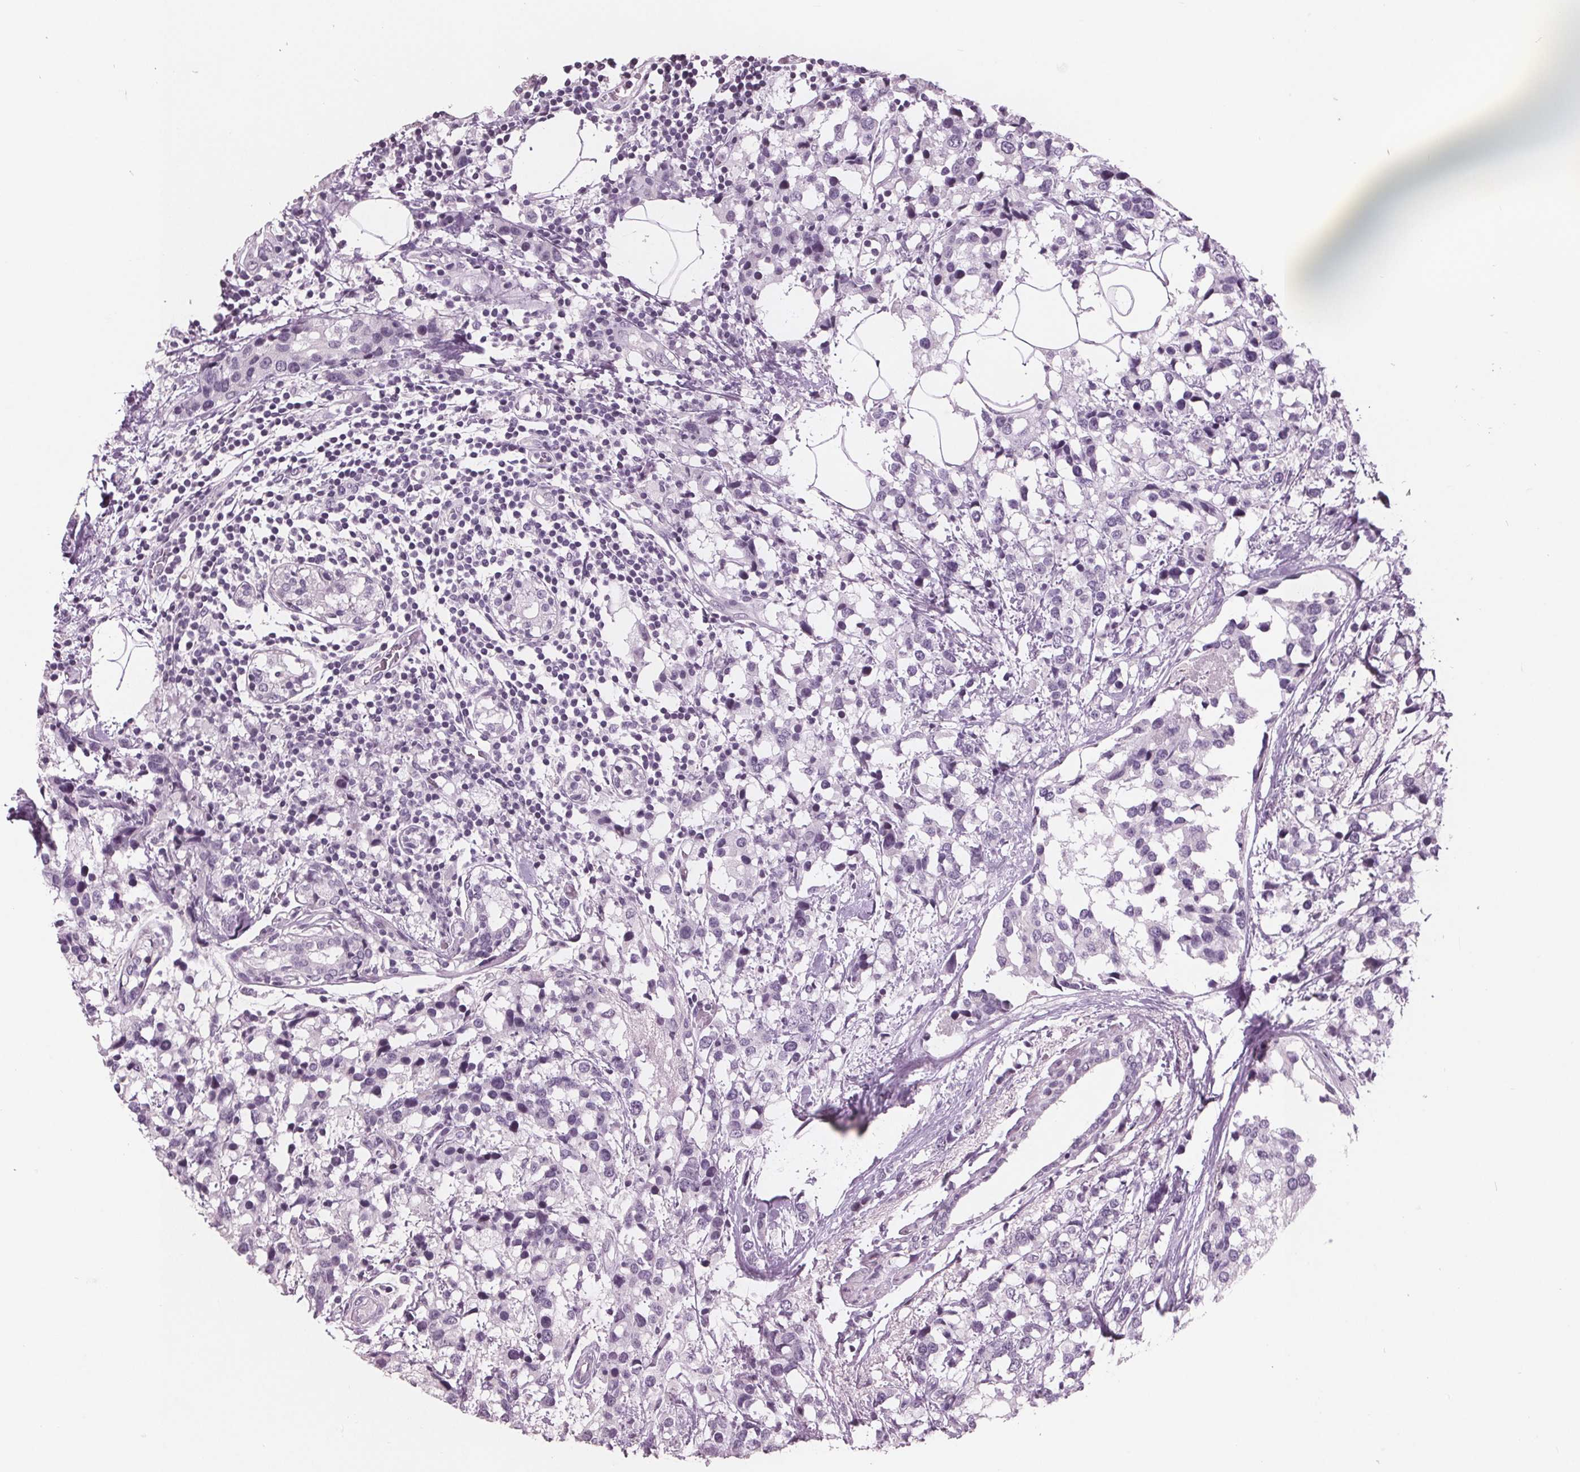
{"staining": {"intensity": "negative", "quantity": "none", "location": "none"}, "tissue": "breast cancer", "cell_type": "Tumor cells", "image_type": "cancer", "snomed": [{"axis": "morphology", "description": "Lobular carcinoma"}, {"axis": "topography", "description": "Breast"}], "caption": "The photomicrograph displays no staining of tumor cells in breast lobular carcinoma. Nuclei are stained in blue.", "gene": "PTPN14", "patient": {"sex": "female", "age": 59}}